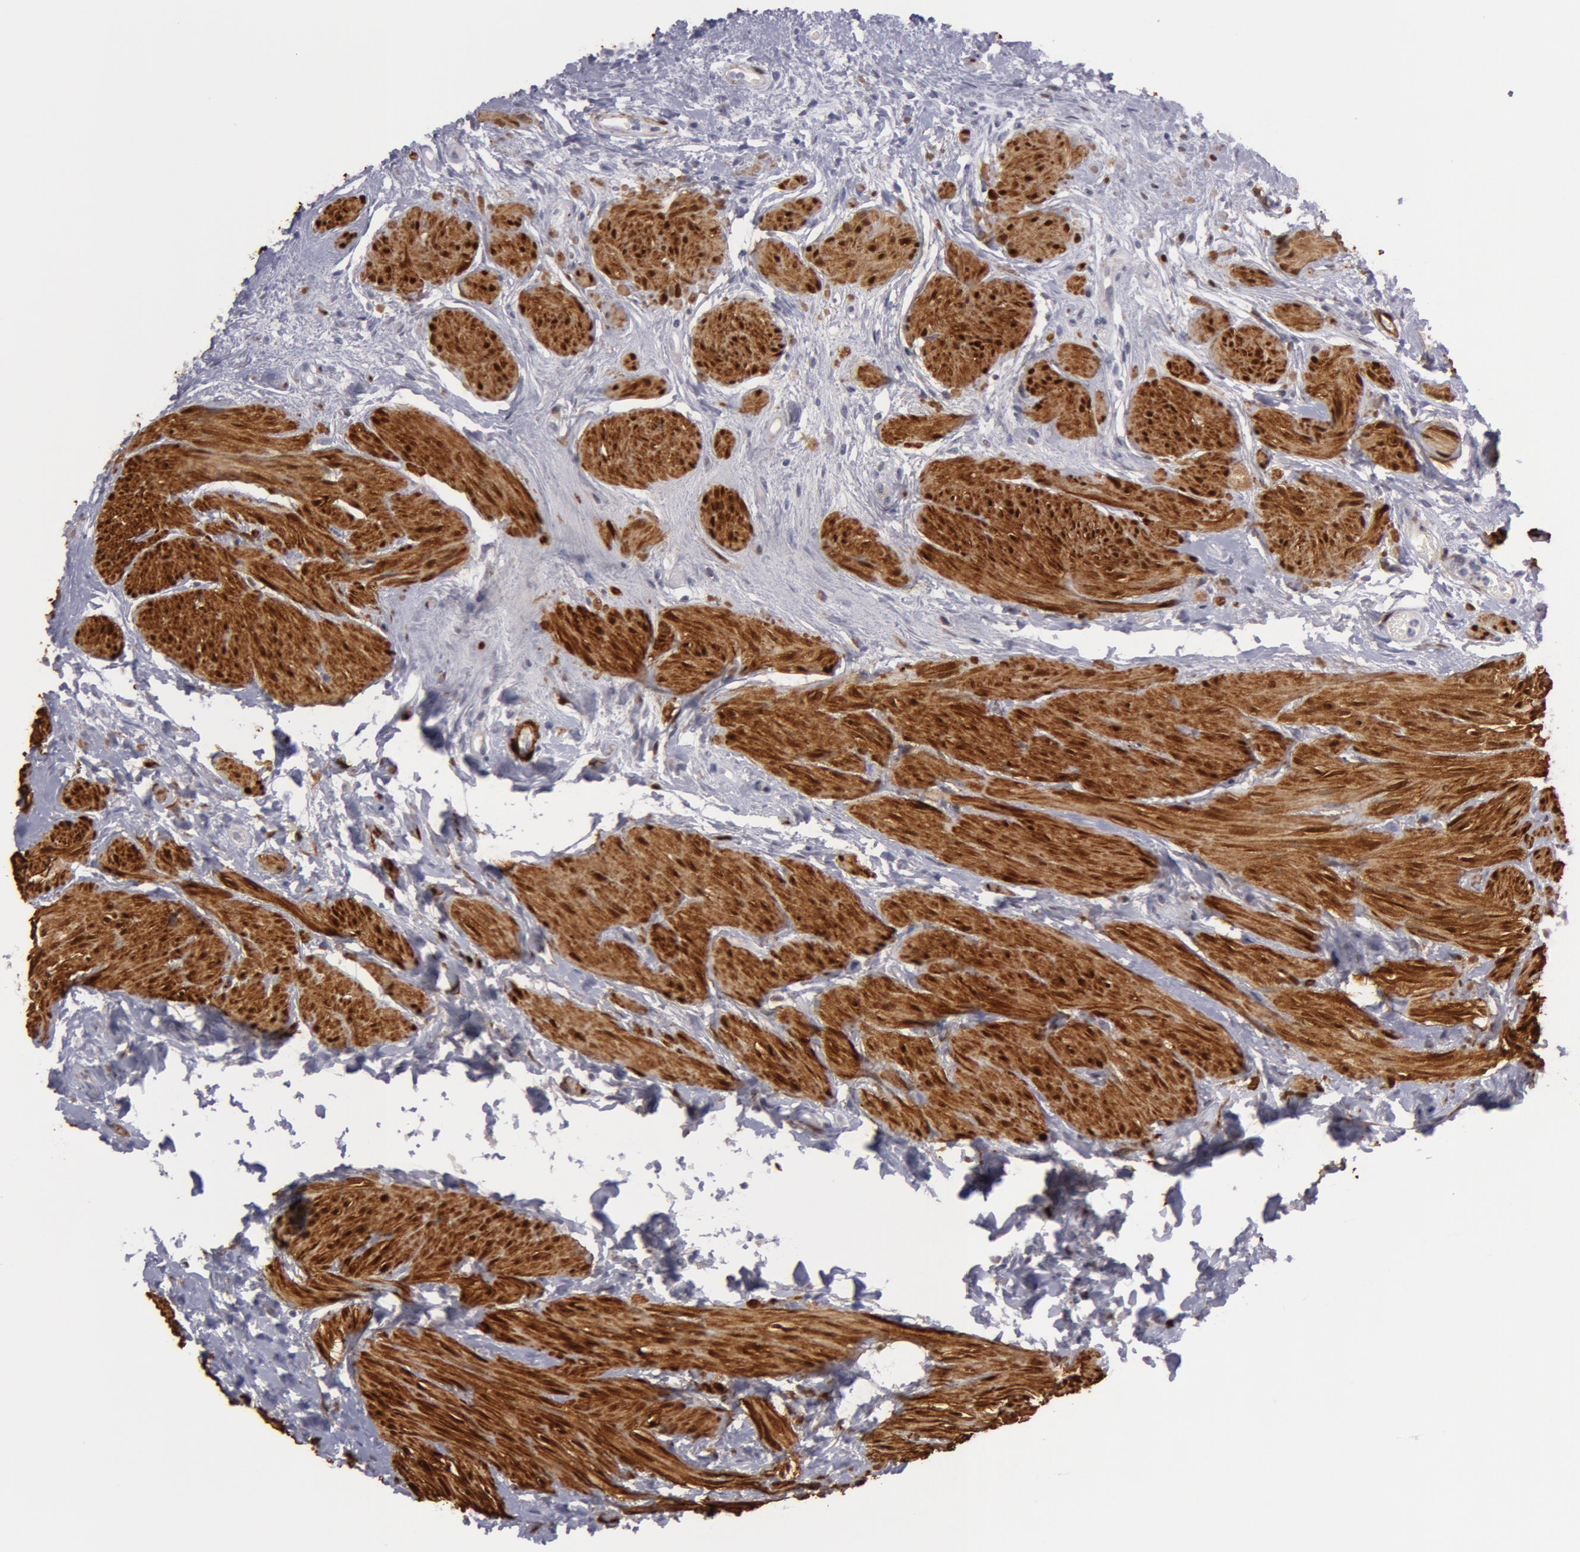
{"staining": {"intensity": "negative", "quantity": "none", "location": "none"}, "tissue": "urinary bladder", "cell_type": "Urothelial cells", "image_type": "normal", "snomed": [{"axis": "morphology", "description": "Normal tissue, NOS"}, {"axis": "topography", "description": "Urinary bladder"}], "caption": "DAB immunohistochemical staining of unremarkable urinary bladder displays no significant expression in urothelial cells.", "gene": "TAGLN", "patient": {"sex": "female", "age": 55}}